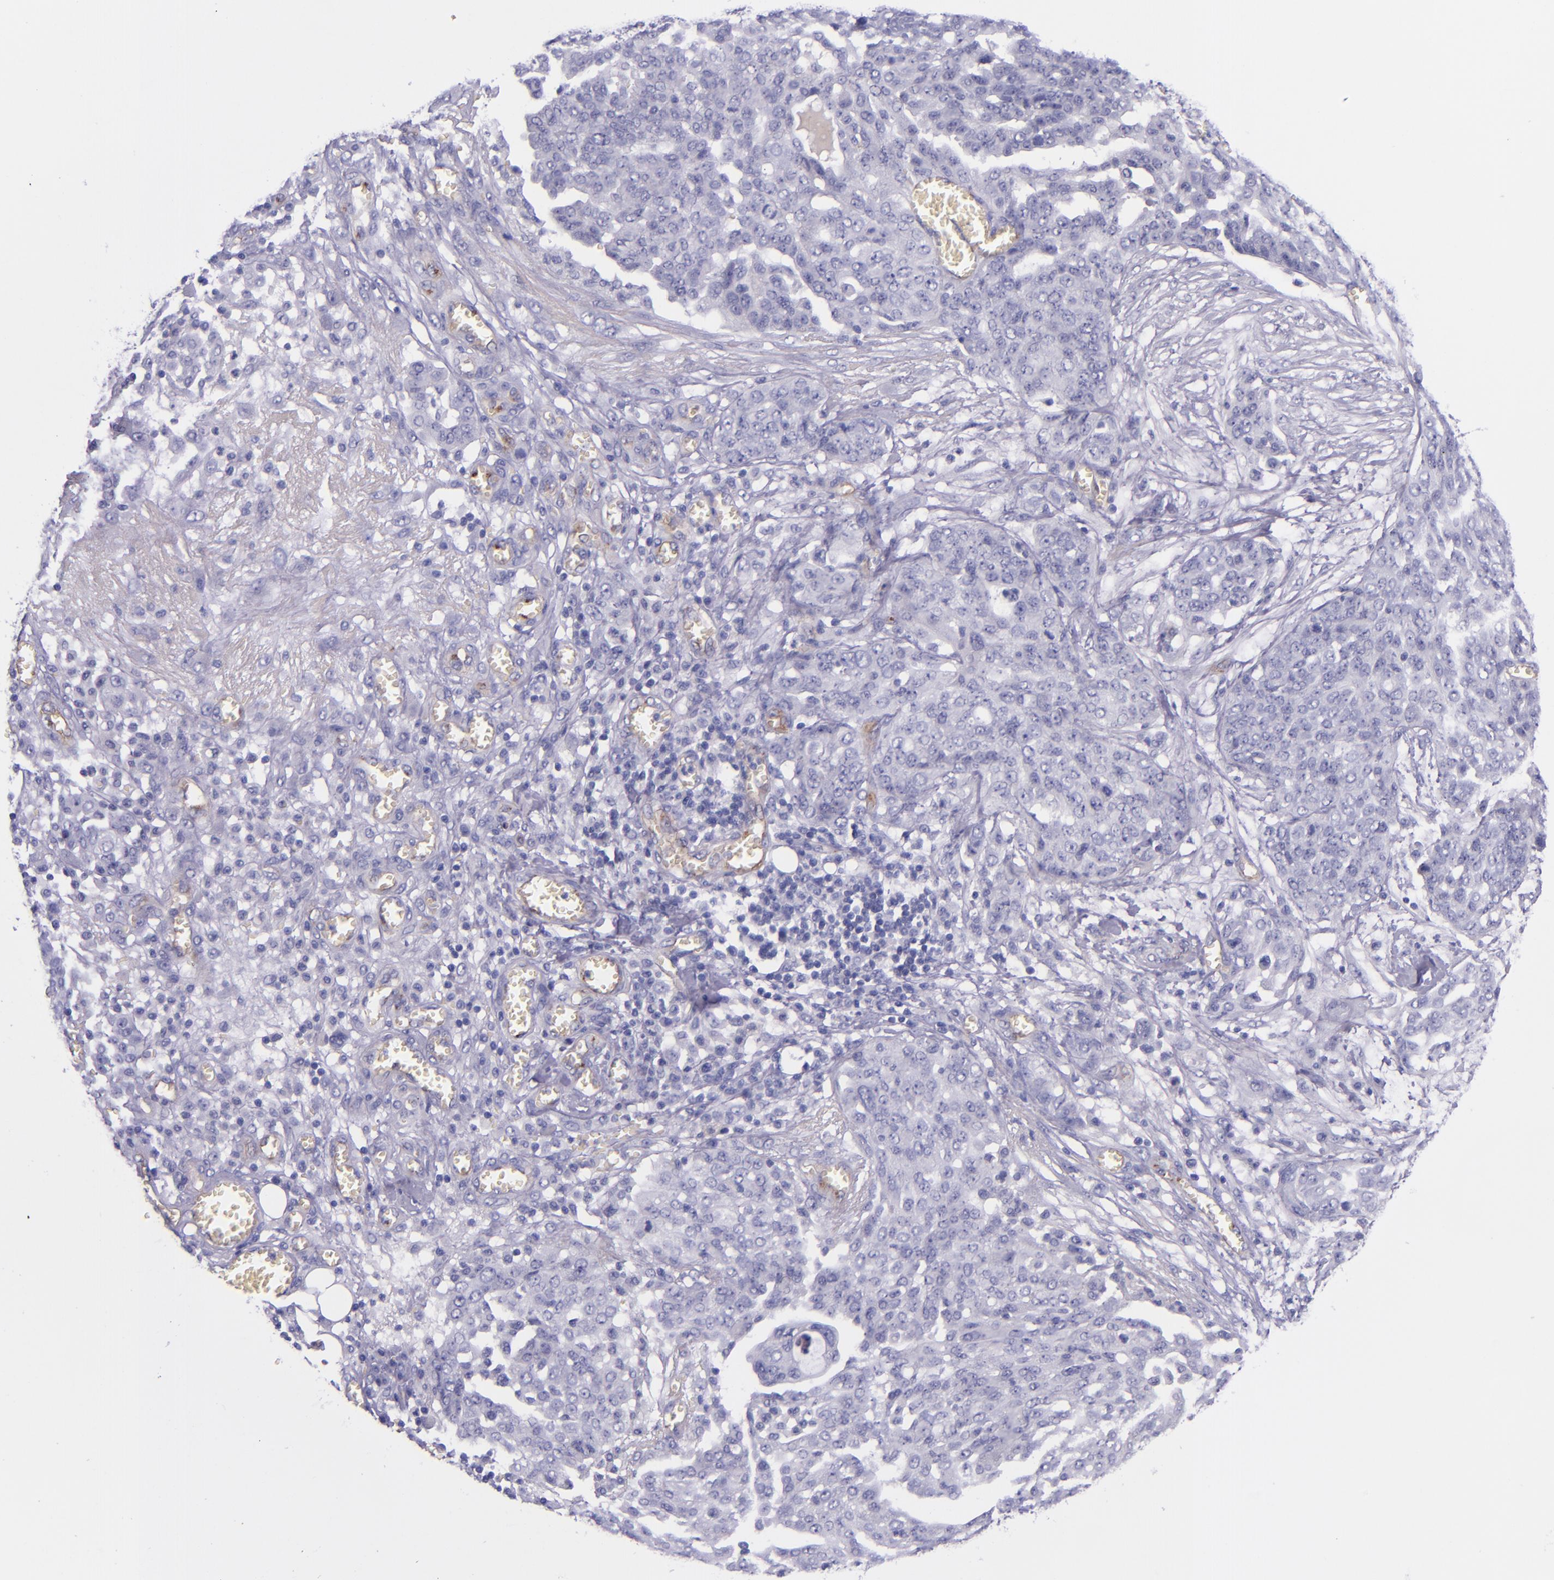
{"staining": {"intensity": "negative", "quantity": "none", "location": "none"}, "tissue": "ovarian cancer", "cell_type": "Tumor cells", "image_type": "cancer", "snomed": [{"axis": "morphology", "description": "Cystadenocarcinoma, serous, NOS"}, {"axis": "topography", "description": "Soft tissue"}, {"axis": "topography", "description": "Ovary"}], "caption": "DAB (3,3'-diaminobenzidine) immunohistochemical staining of human ovarian serous cystadenocarcinoma shows no significant positivity in tumor cells.", "gene": "NOS3", "patient": {"sex": "female", "age": 57}}